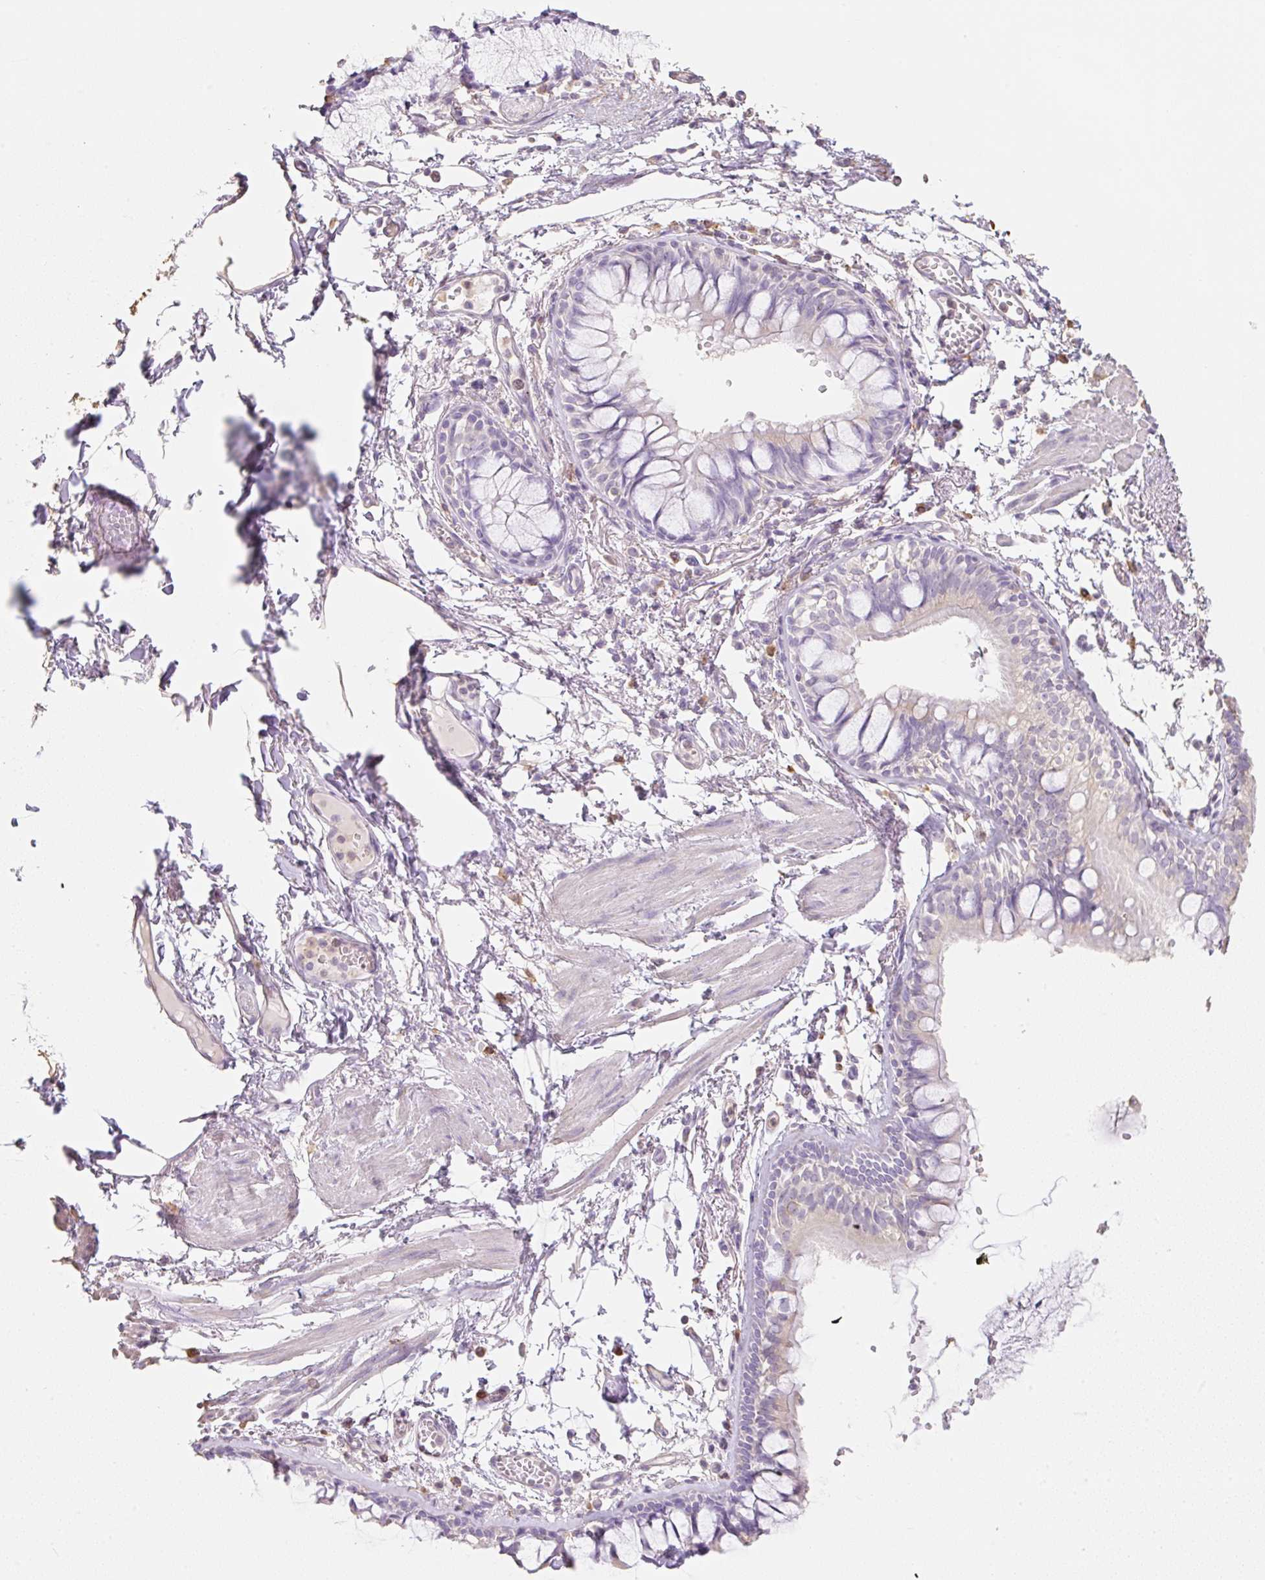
{"staining": {"intensity": "weak", "quantity": "<25%", "location": "cytoplasmic/membranous"}, "tissue": "bronchus", "cell_type": "Respiratory epithelial cells", "image_type": "normal", "snomed": [{"axis": "morphology", "description": "Normal tissue, NOS"}, {"axis": "topography", "description": "Cartilage tissue"}, {"axis": "topography", "description": "Bronchus"}], "caption": "Respiratory epithelial cells are negative for protein expression in unremarkable human bronchus. (DAB (3,3'-diaminobenzidine) immunohistochemistry (IHC), high magnification).", "gene": "MBOAT7", "patient": {"sex": "male", "age": 78}}